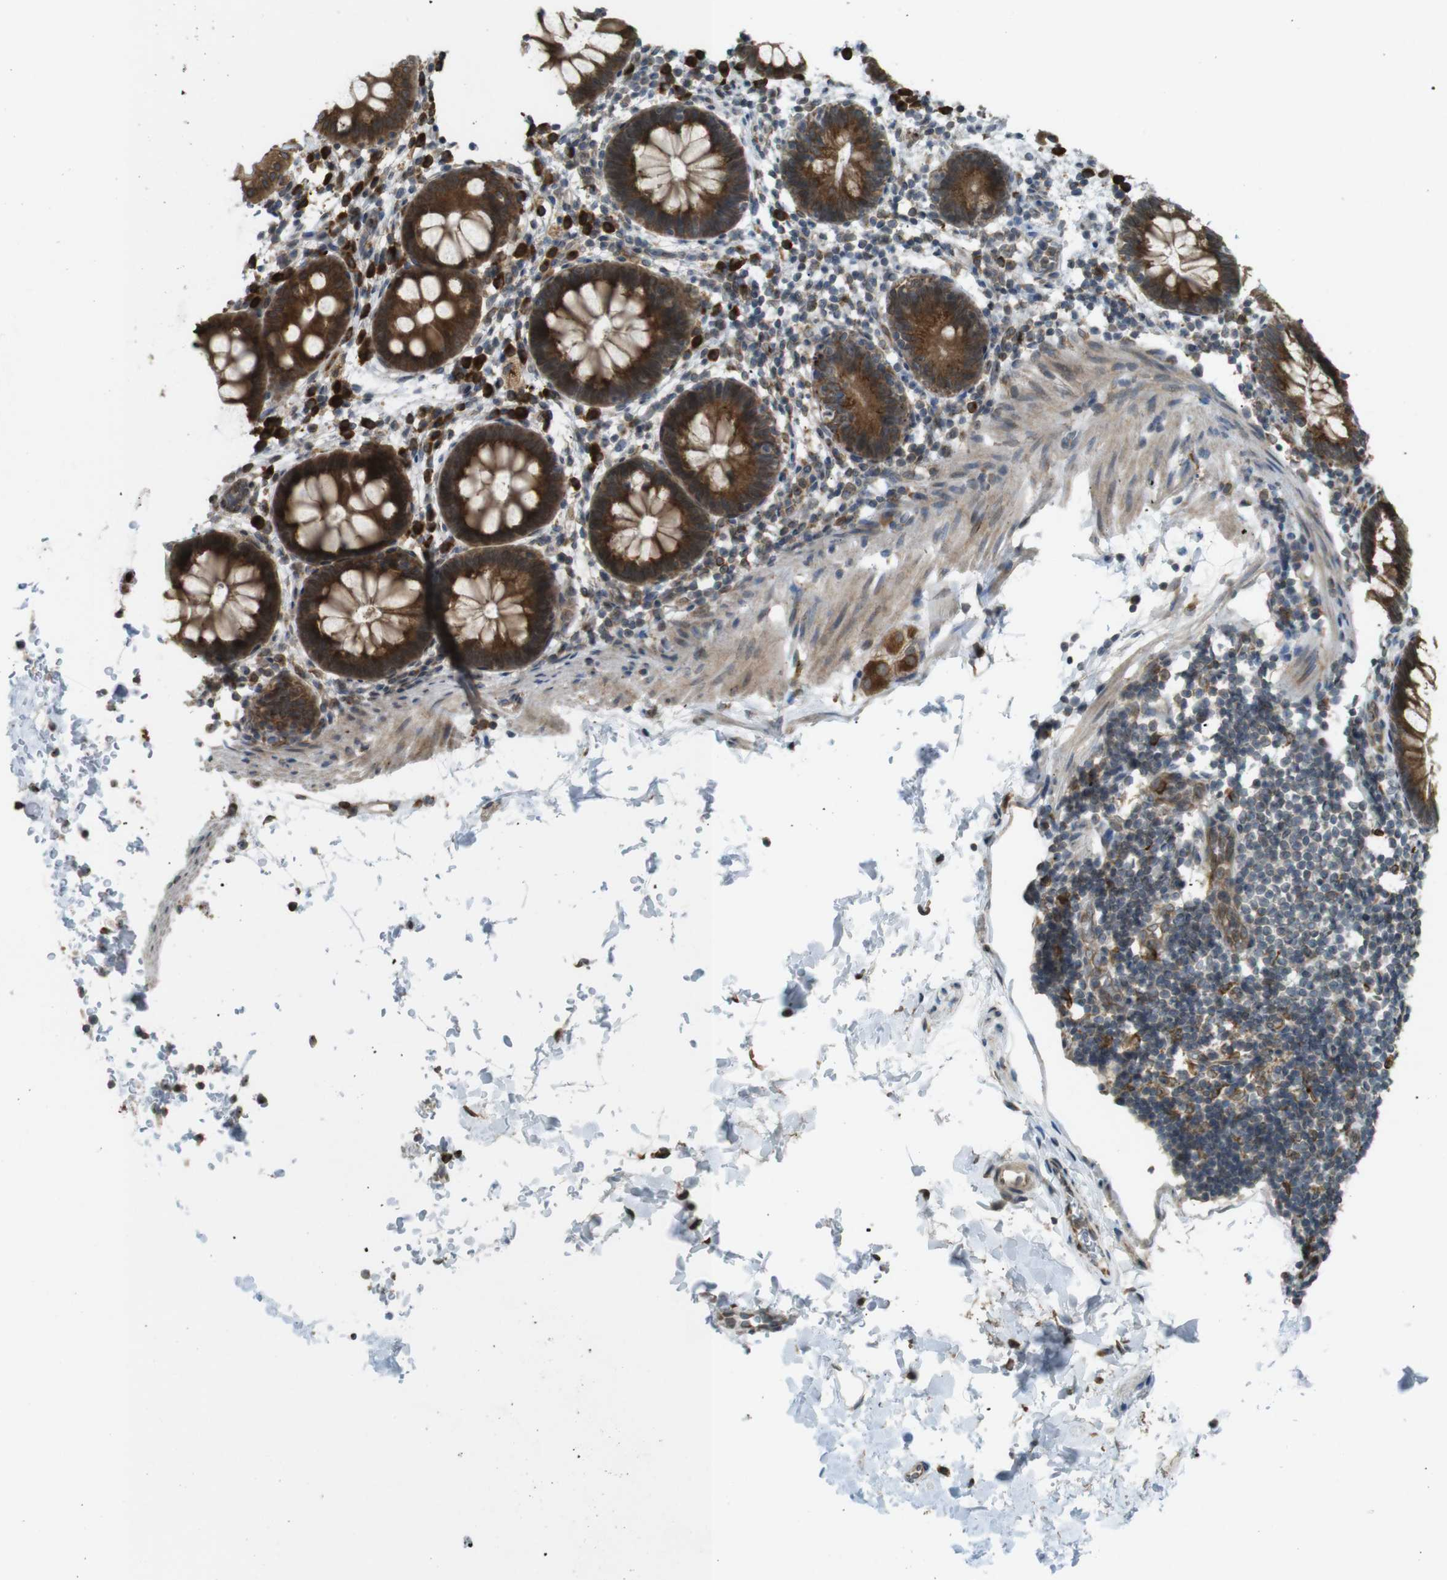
{"staining": {"intensity": "strong", "quantity": ">75%", "location": "cytoplasmic/membranous"}, "tissue": "rectum", "cell_type": "Glandular cells", "image_type": "normal", "snomed": [{"axis": "morphology", "description": "Normal tissue, NOS"}, {"axis": "topography", "description": "Rectum"}], "caption": "The micrograph displays immunohistochemical staining of unremarkable rectum. There is strong cytoplasmic/membranous positivity is identified in approximately >75% of glandular cells. The staining was performed using DAB, with brown indicating positive protein expression. Nuclei are stained blue with hematoxylin.", "gene": "TMED4", "patient": {"sex": "female", "age": 24}}